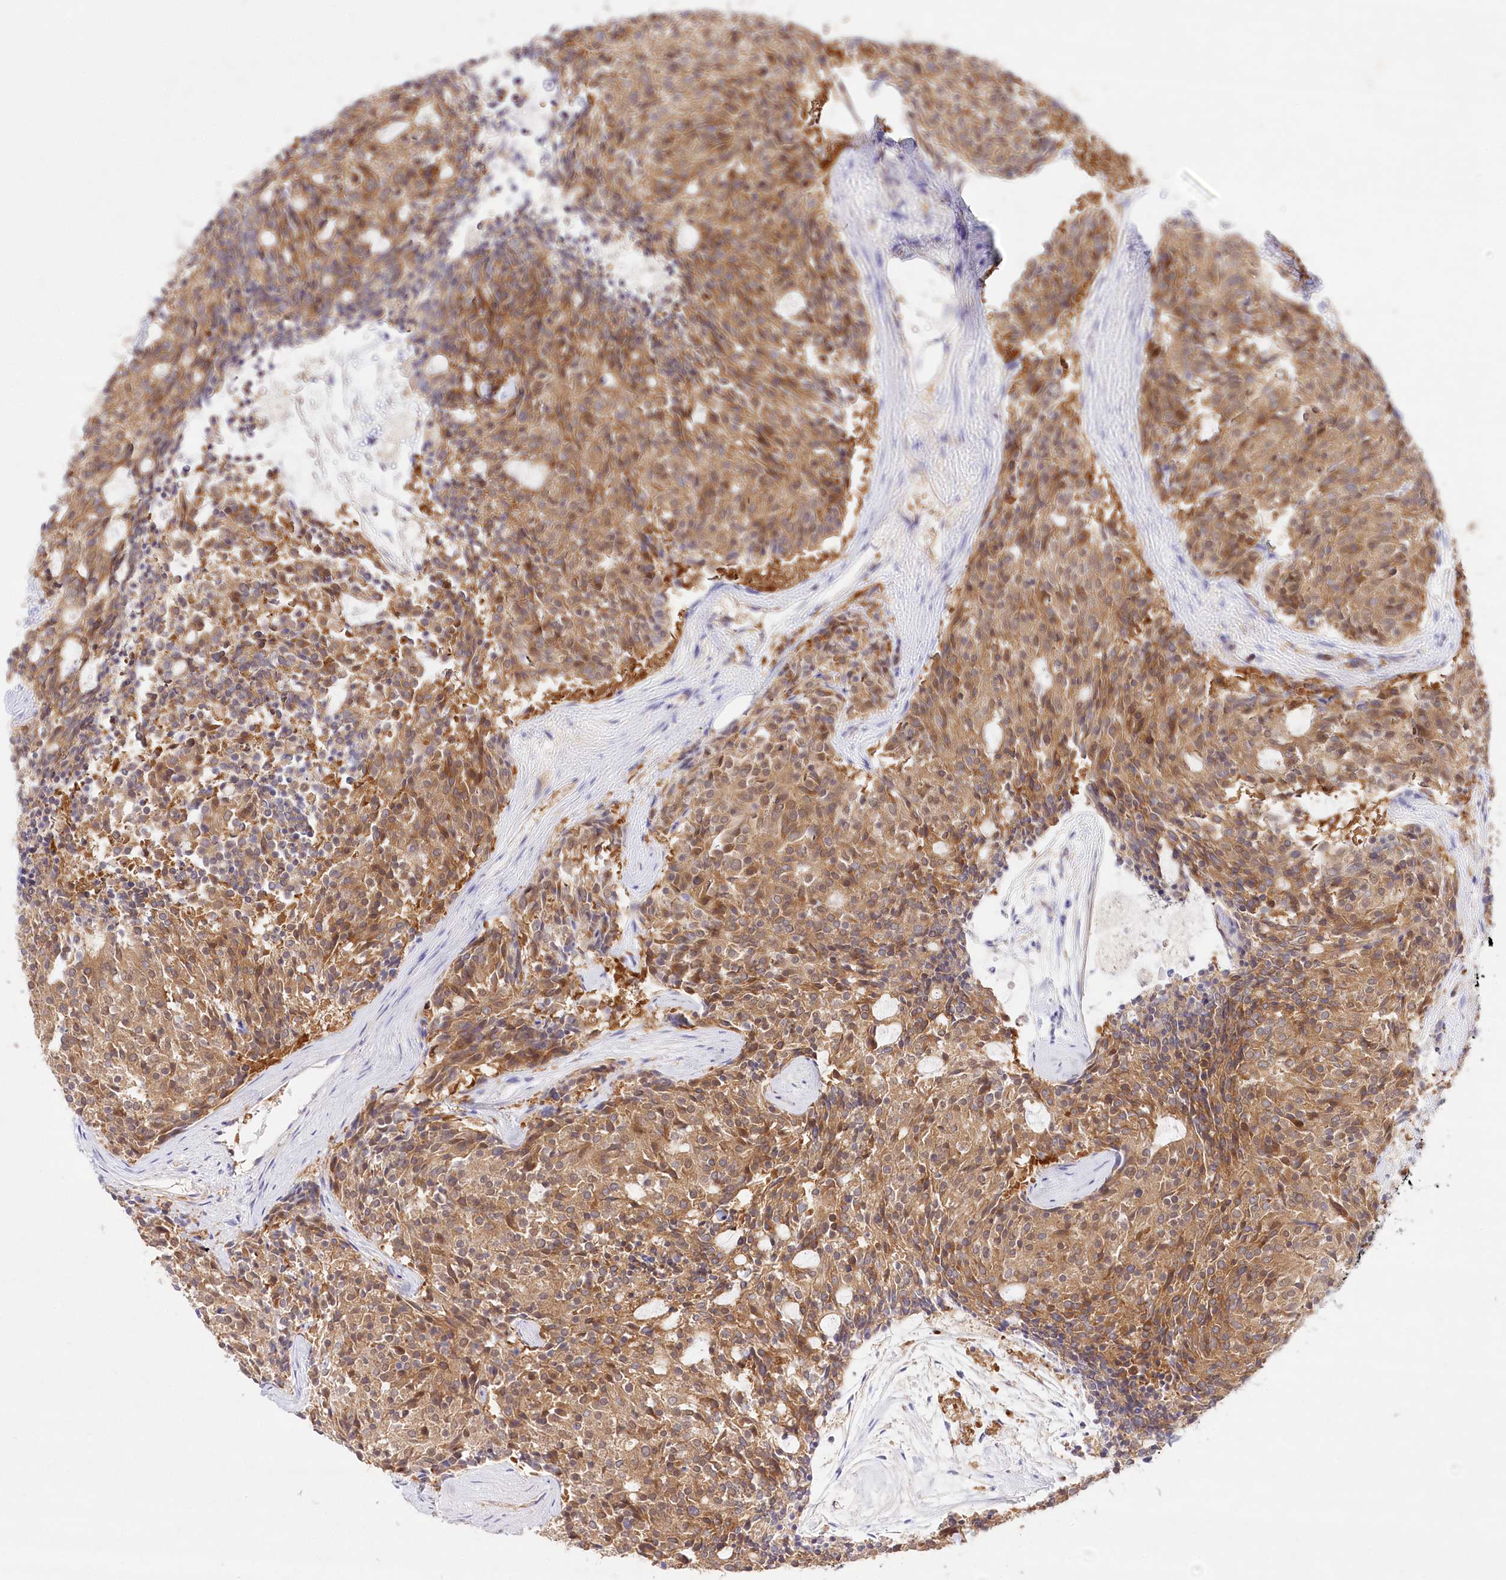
{"staining": {"intensity": "moderate", "quantity": ">75%", "location": "cytoplasmic/membranous"}, "tissue": "carcinoid", "cell_type": "Tumor cells", "image_type": "cancer", "snomed": [{"axis": "morphology", "description": "Carcinoid, malignant, NOS"}, {"axis": "topography", "description": "Pancreas"}], "caption": "Immunohistochemistry of carcinoid reveals medium levels of moderate cytoplasmic/membranous staining in about >75% of tumor cells.", "gene": "ABRAXAS2", "patient": {"sex": "female", "age": 54}}